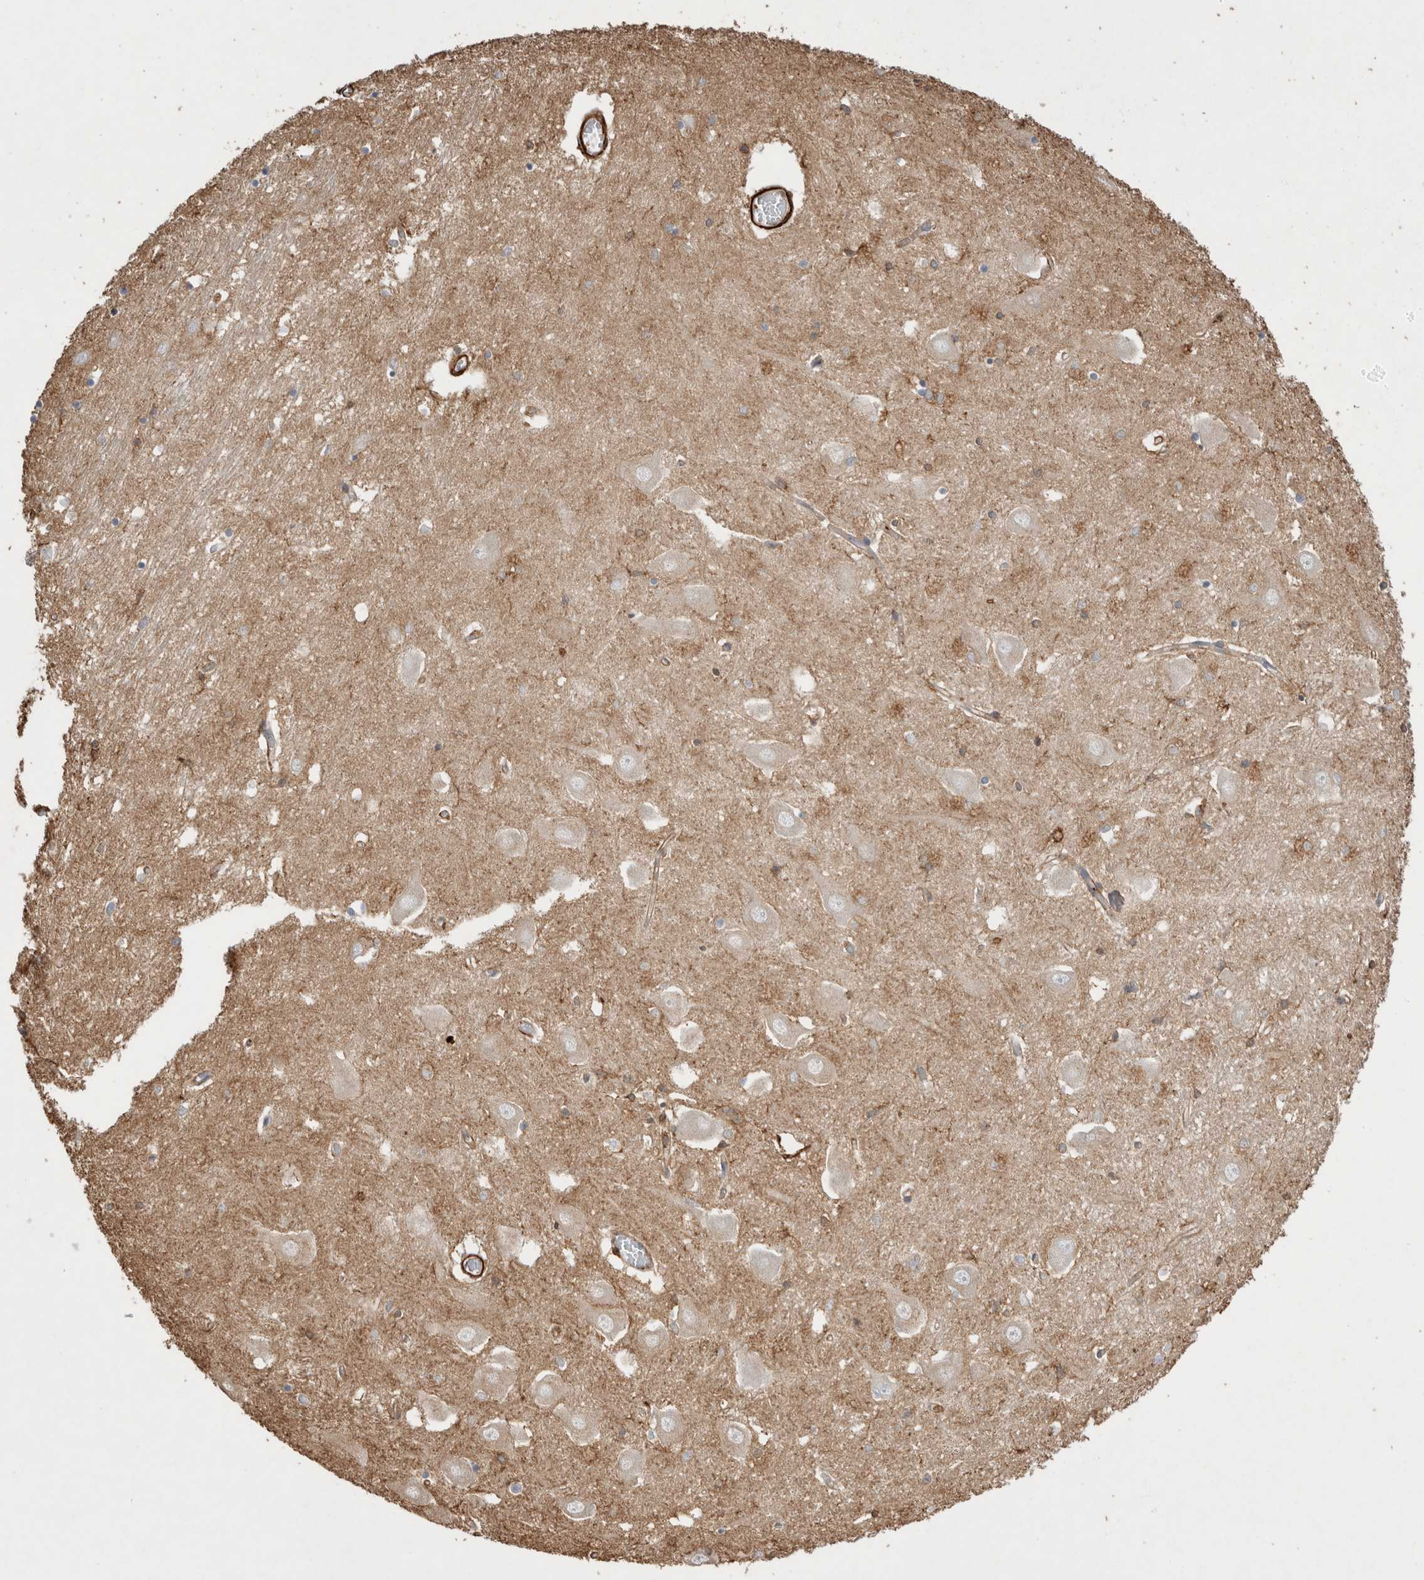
{"staining": {"intensity": "negative", "quantity": "none", "location": "none"}, "tissue": "hippocampus", "cell_type": "Glial cells", "image_type": "normal", "snomed": [{"axis": "morphology", "description": "Normal tissue, NOS"}, {"axis": "topography", "description": "Hippocampus"}], "caption": "This histopathology image is of unremarkable hippocampus stained with immunohistochemistry (IHC) to label a protein in brown with the nuclei are counter-stained blue. There is no expression in glial cells.", "gene": "GPER1", "patient": {"sex": "male", "age": 70}}